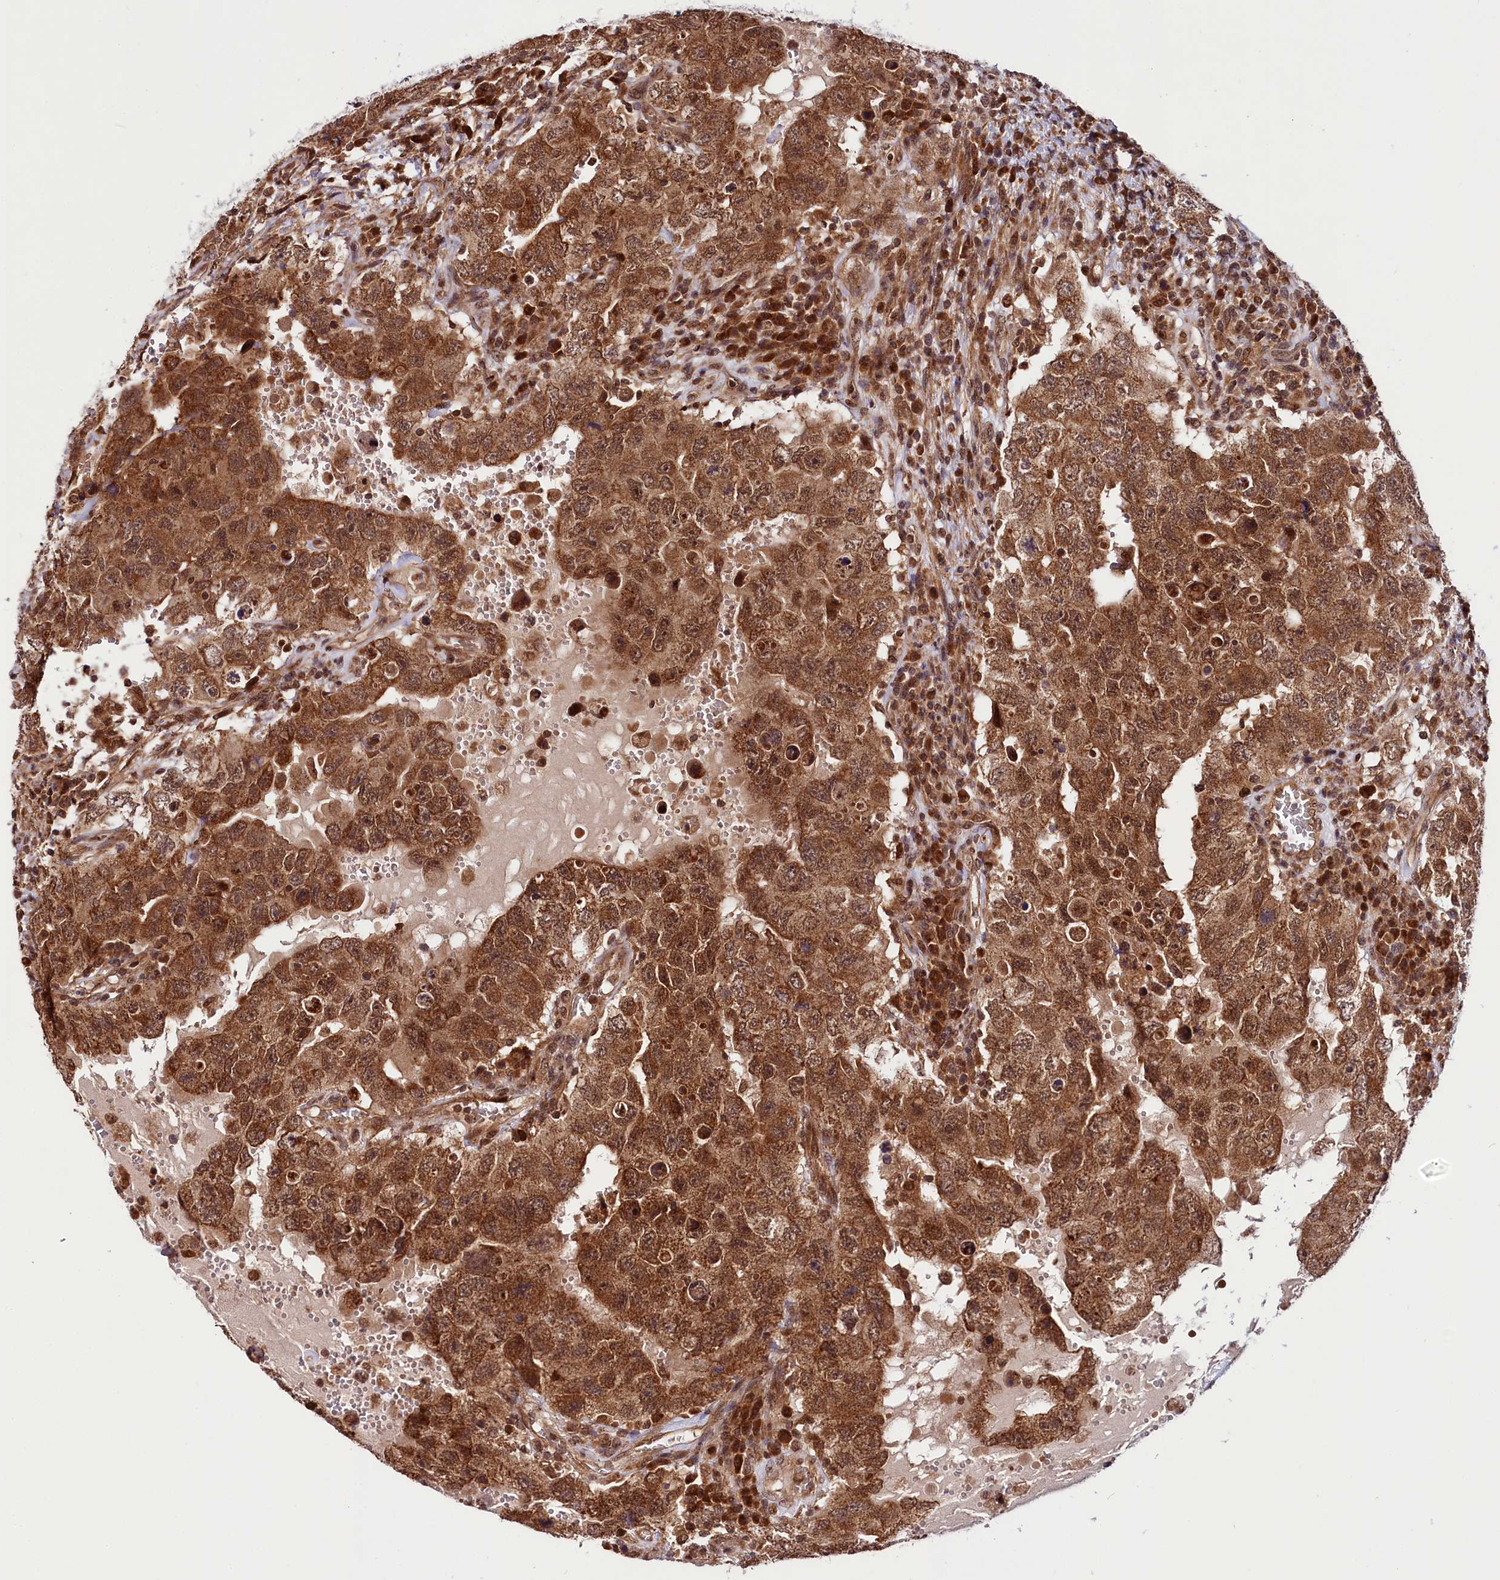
{"staining": {"intensity": "strong", "quantity": ">75%", "location": "cytoplasmic/membranous,nuclear"}, "tissue": "testis cancer", "cell_type": "Tumor cells", "image_type": "cancer", "snomed": [{"axis": "morphology", "description": "Carcinoma, Embryonal, NOS"}, {"axis": "topography", "description": "Testis"}], "caption": "About >75% of tumor cells in human testis cancer (embryonal carcinoma) demonstrate strong cytoplasmic/membranous and nuclear protein positivity as visualized by brown immunohistochemical staining.", "gene": "UBE3A", "patient": {"sex": "male", "age": 26}}